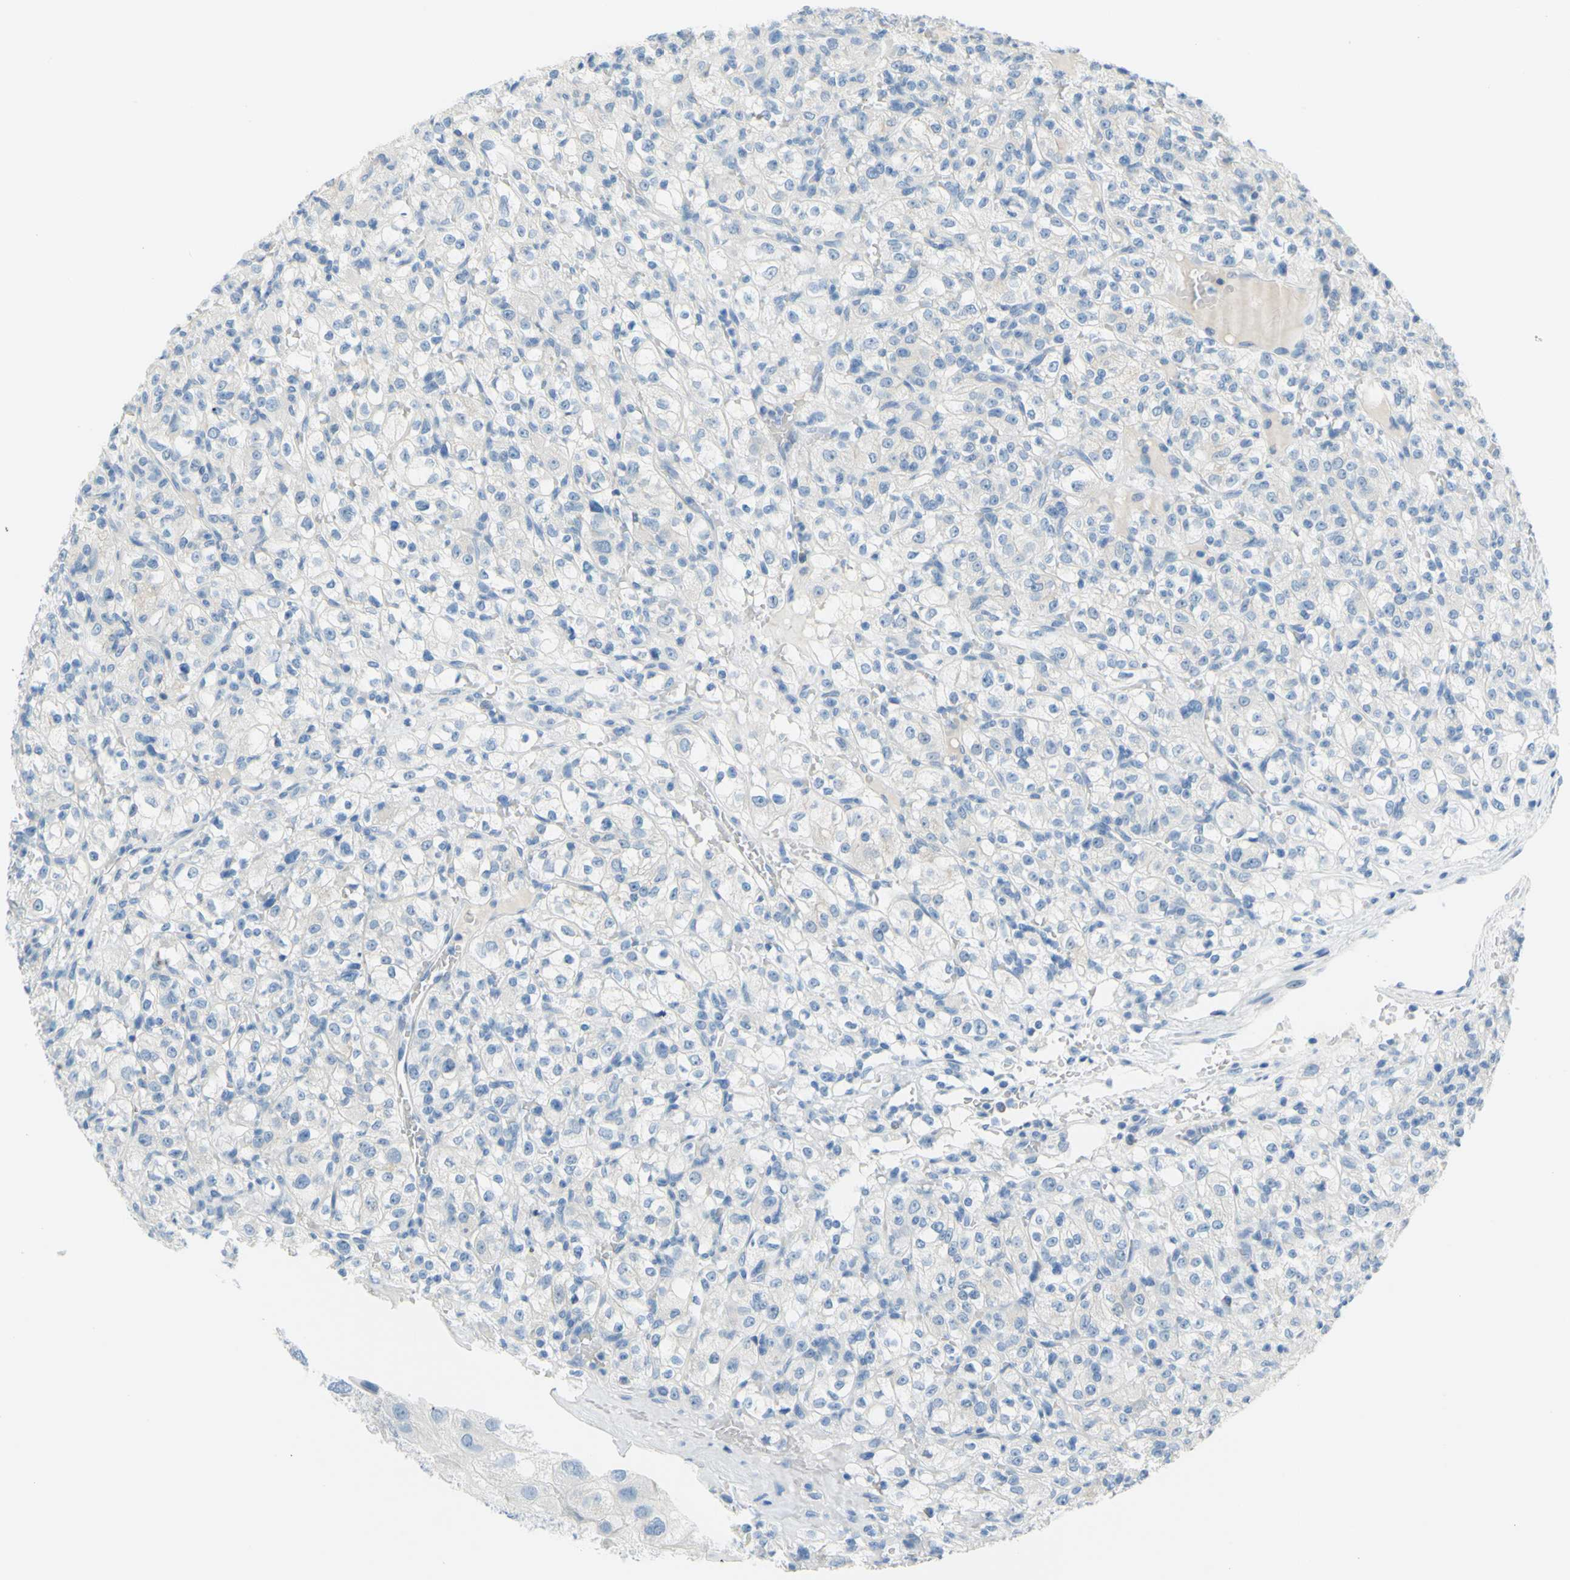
{"staining": {"intensity": "negative", "quantity": "none", "location": "none"}, "tissue": "renal cancer", "cell_type": "Tumor cells", "image_type": "cancer", "snomed": [{"axis": "morphology", "description": "Normal tissue, NOS"}, {"axis": "morphology", "description": "Adenocarcinoma, NOS"}, {"axis": "topography", "description": "Kidney"}], "caption": "Immunohistochemistry (IHC) photomicrograph of neoplastic tissue: renal adenocarcinoma stained with DAB demonstrates no significant protein staining in tumor cells. (DAB (3,3'-diaminobenzidine) immunohistochemistry, high magnification).", "gene": "DCT", "patient": {"sex": "female", "age": 72}}